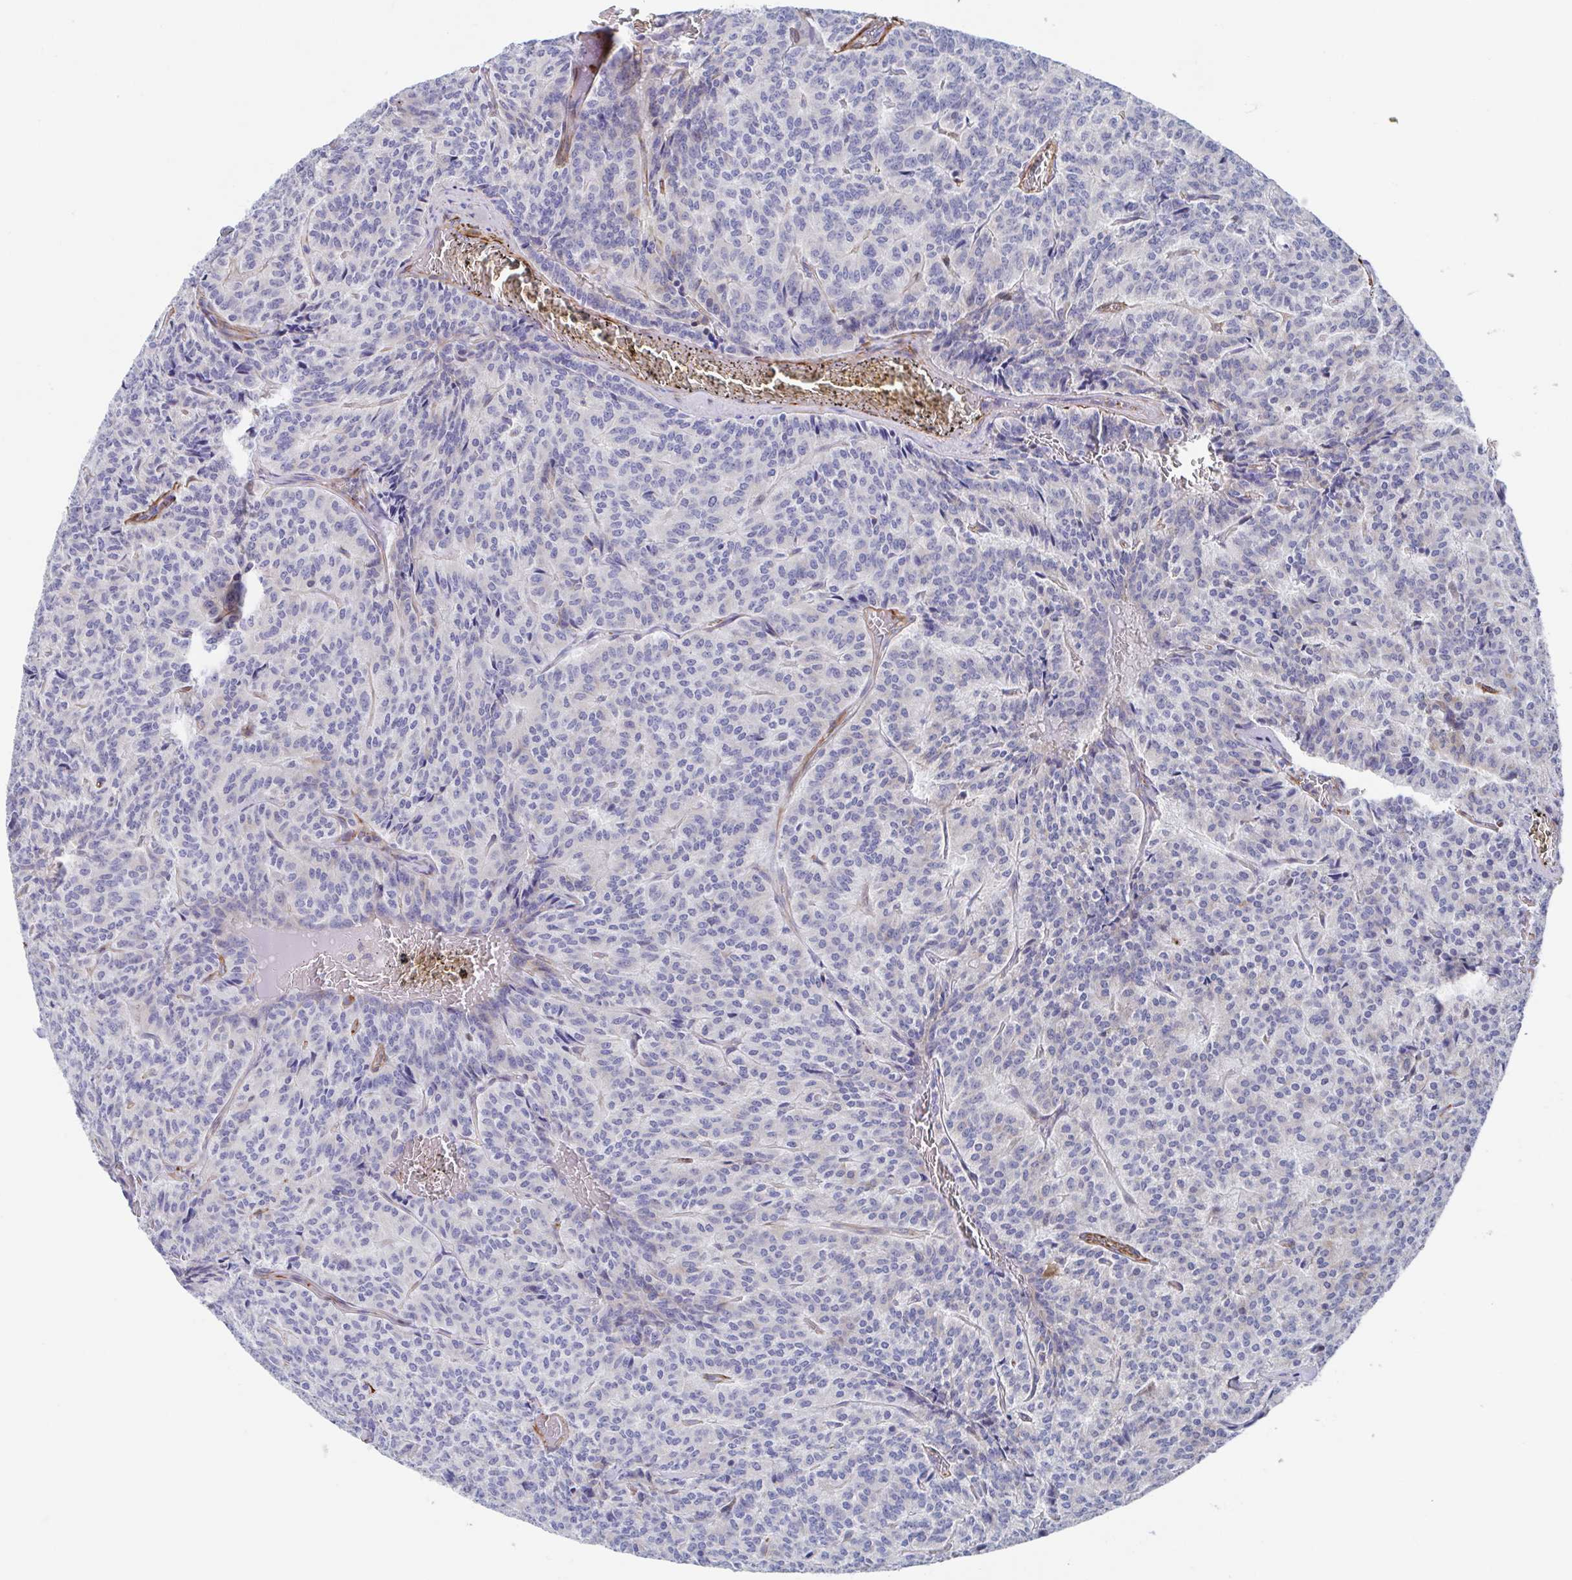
{"staining": {"intensity": "negative", "quantity": "none", "location": "none"}, "tissue": "carcinoid", "cell_type": "Tumor cells", "image_type": "cancer", "snomed": [{"axis": "morphology", "description": "Carcinoid, malignant, NOS"}, {"axis": "topography", "description": "Lung"}], "caption": "High magnification brightfield microscopy of carcinoid stained with DAB (brown) and counterstained with hematoxylin (blue): tumor cells show no significant positivity.", "gene": "KLC3", "patient": {"sex": "male", "age": 70}}